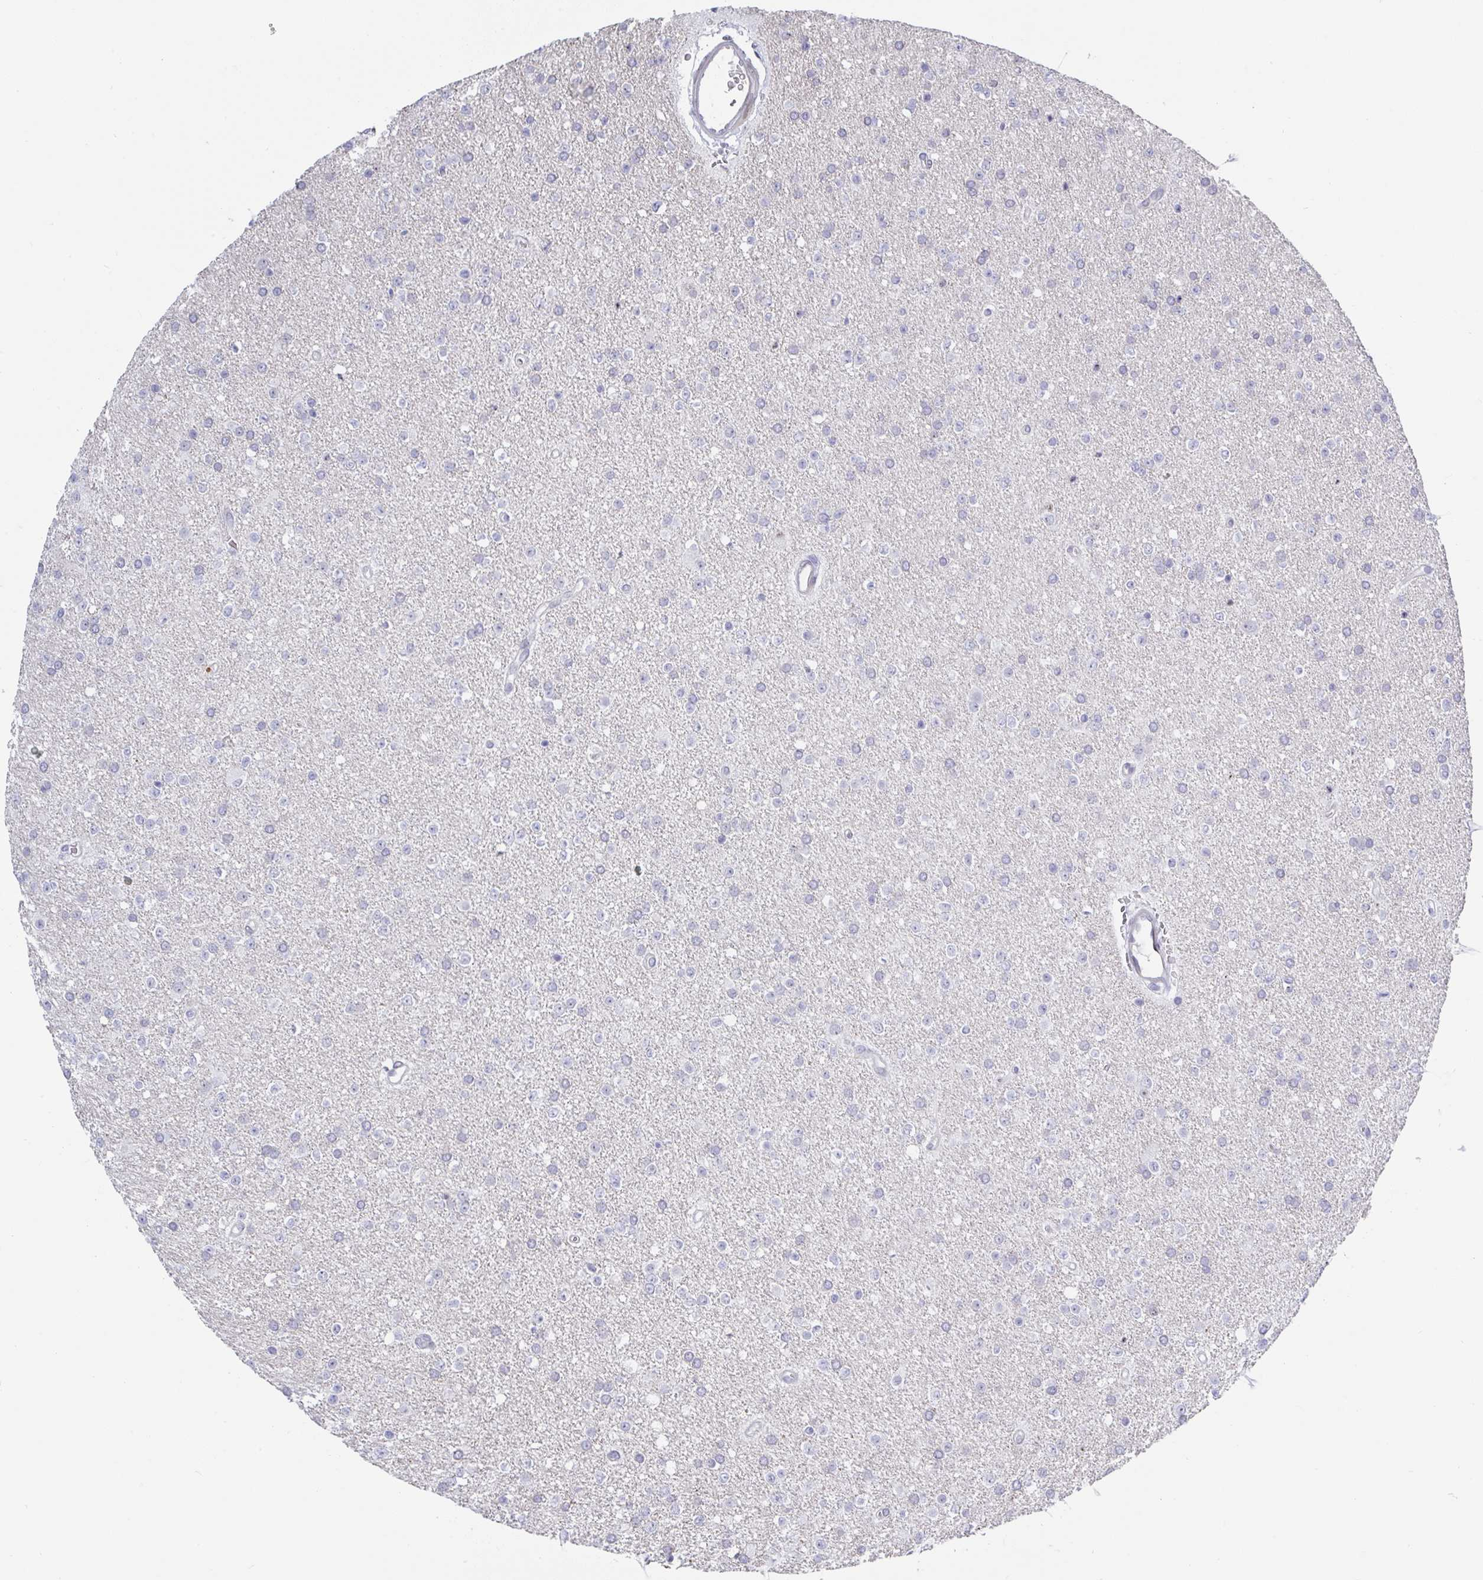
{"staining": {"intensity": "negative", "quantity": "none", "location": "none"}, "tissue": "glioma", "cell_type": "Tumor cells", "image_type": "cancer", "snomed": [{"axis": "morphology", "description": "Glioma, malignant, Low grade"}, {"axis": "topography", "description": "Brain"}], "caption": "A histopathology image of human malignant glioma (low-grade) is negative for staining in tumor cells. (IHC, brightfield microscopy, high magnification).", "gene": "MFSD4A", "patient": {"sex": "female", "age": 34}}